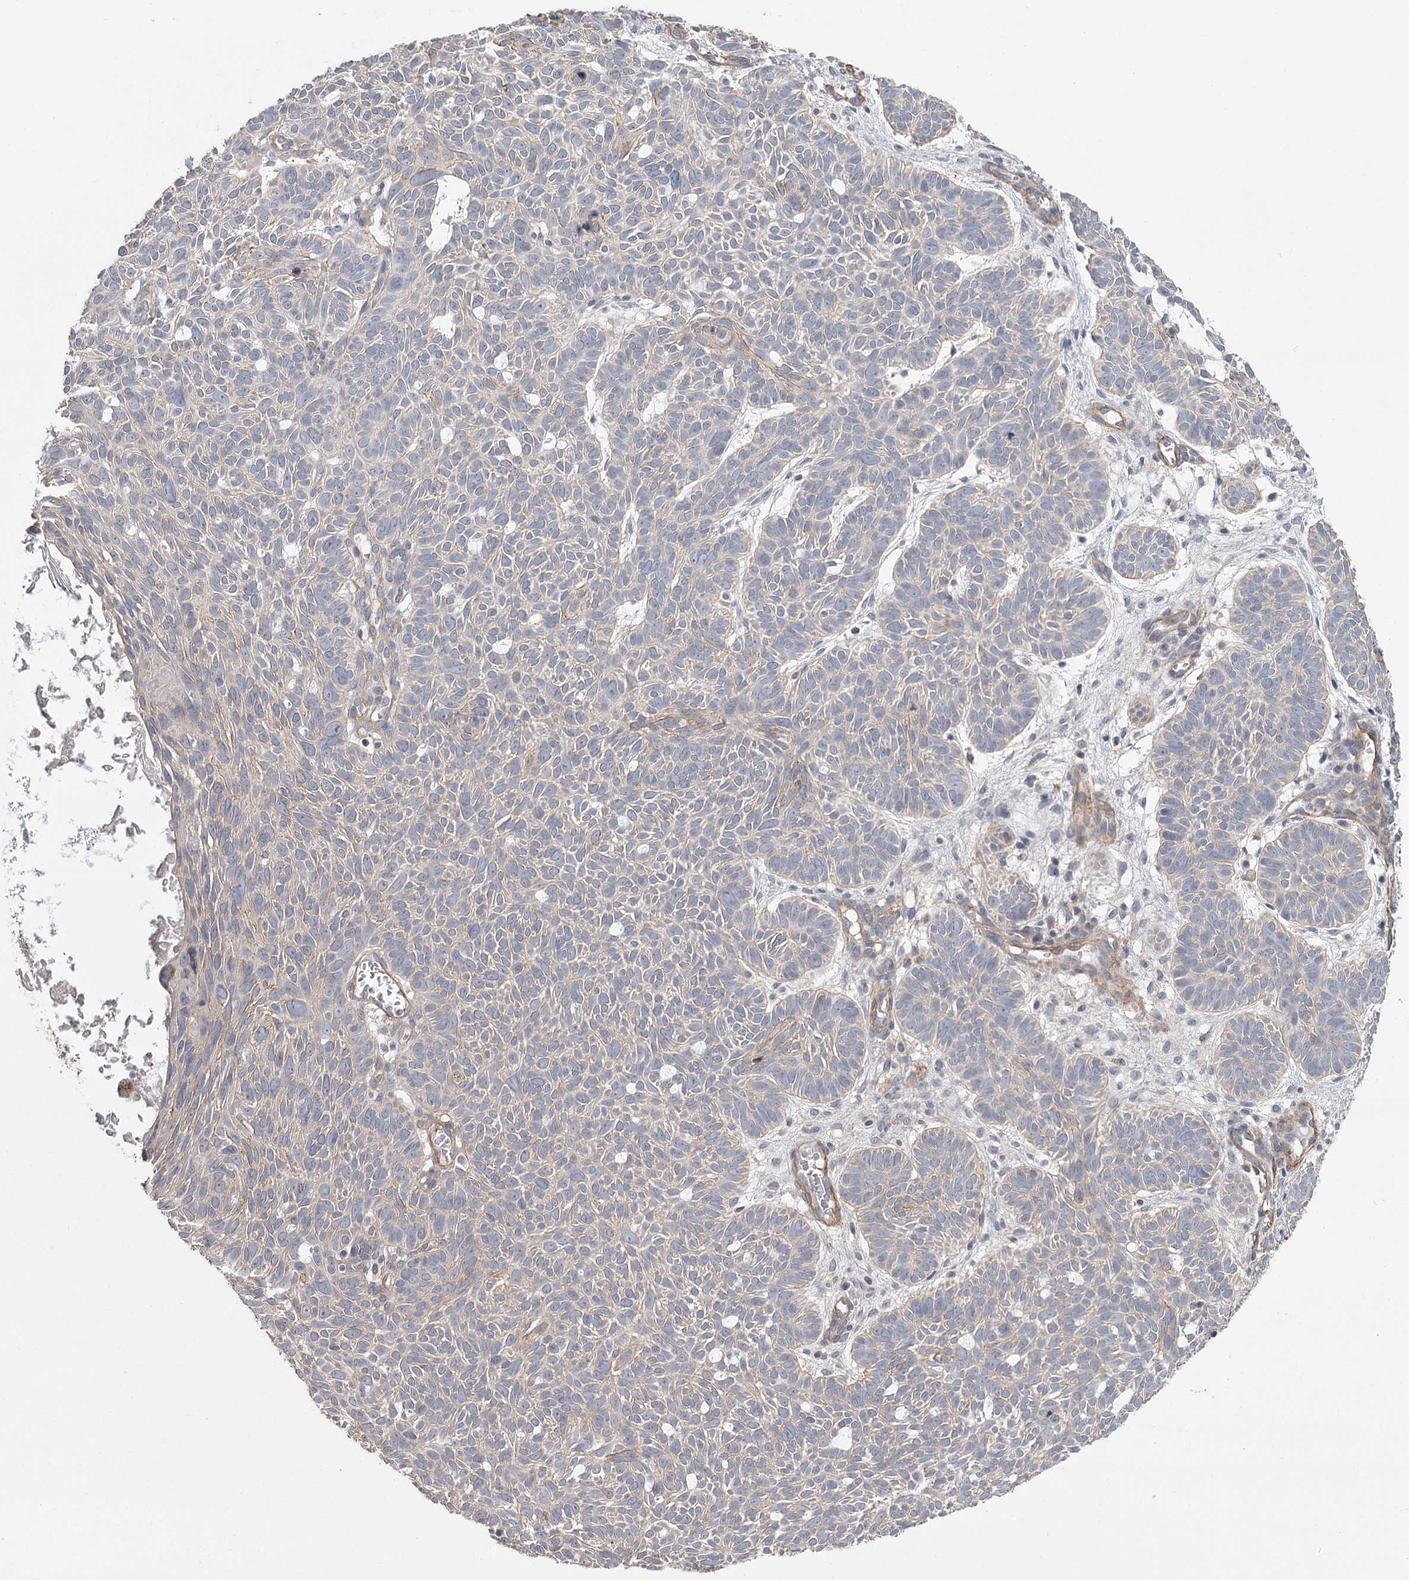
{"staining": {"intensity": "negative", "quantity": "none", "location": "none"}, "tissue": "skin cancer", "cell_type": "Tumor cells", "image_type": "cancer", "snomed": [{"axis": "morphology", "description": "Basal cell carcinoma"}, {"axis": "topography", "description": "Skin"}], "caption": "Tumor cells are negative for protein expression in human skin cancer.", "gene": "DHRS9", "patient": {"sex": "male", "age": 69}}